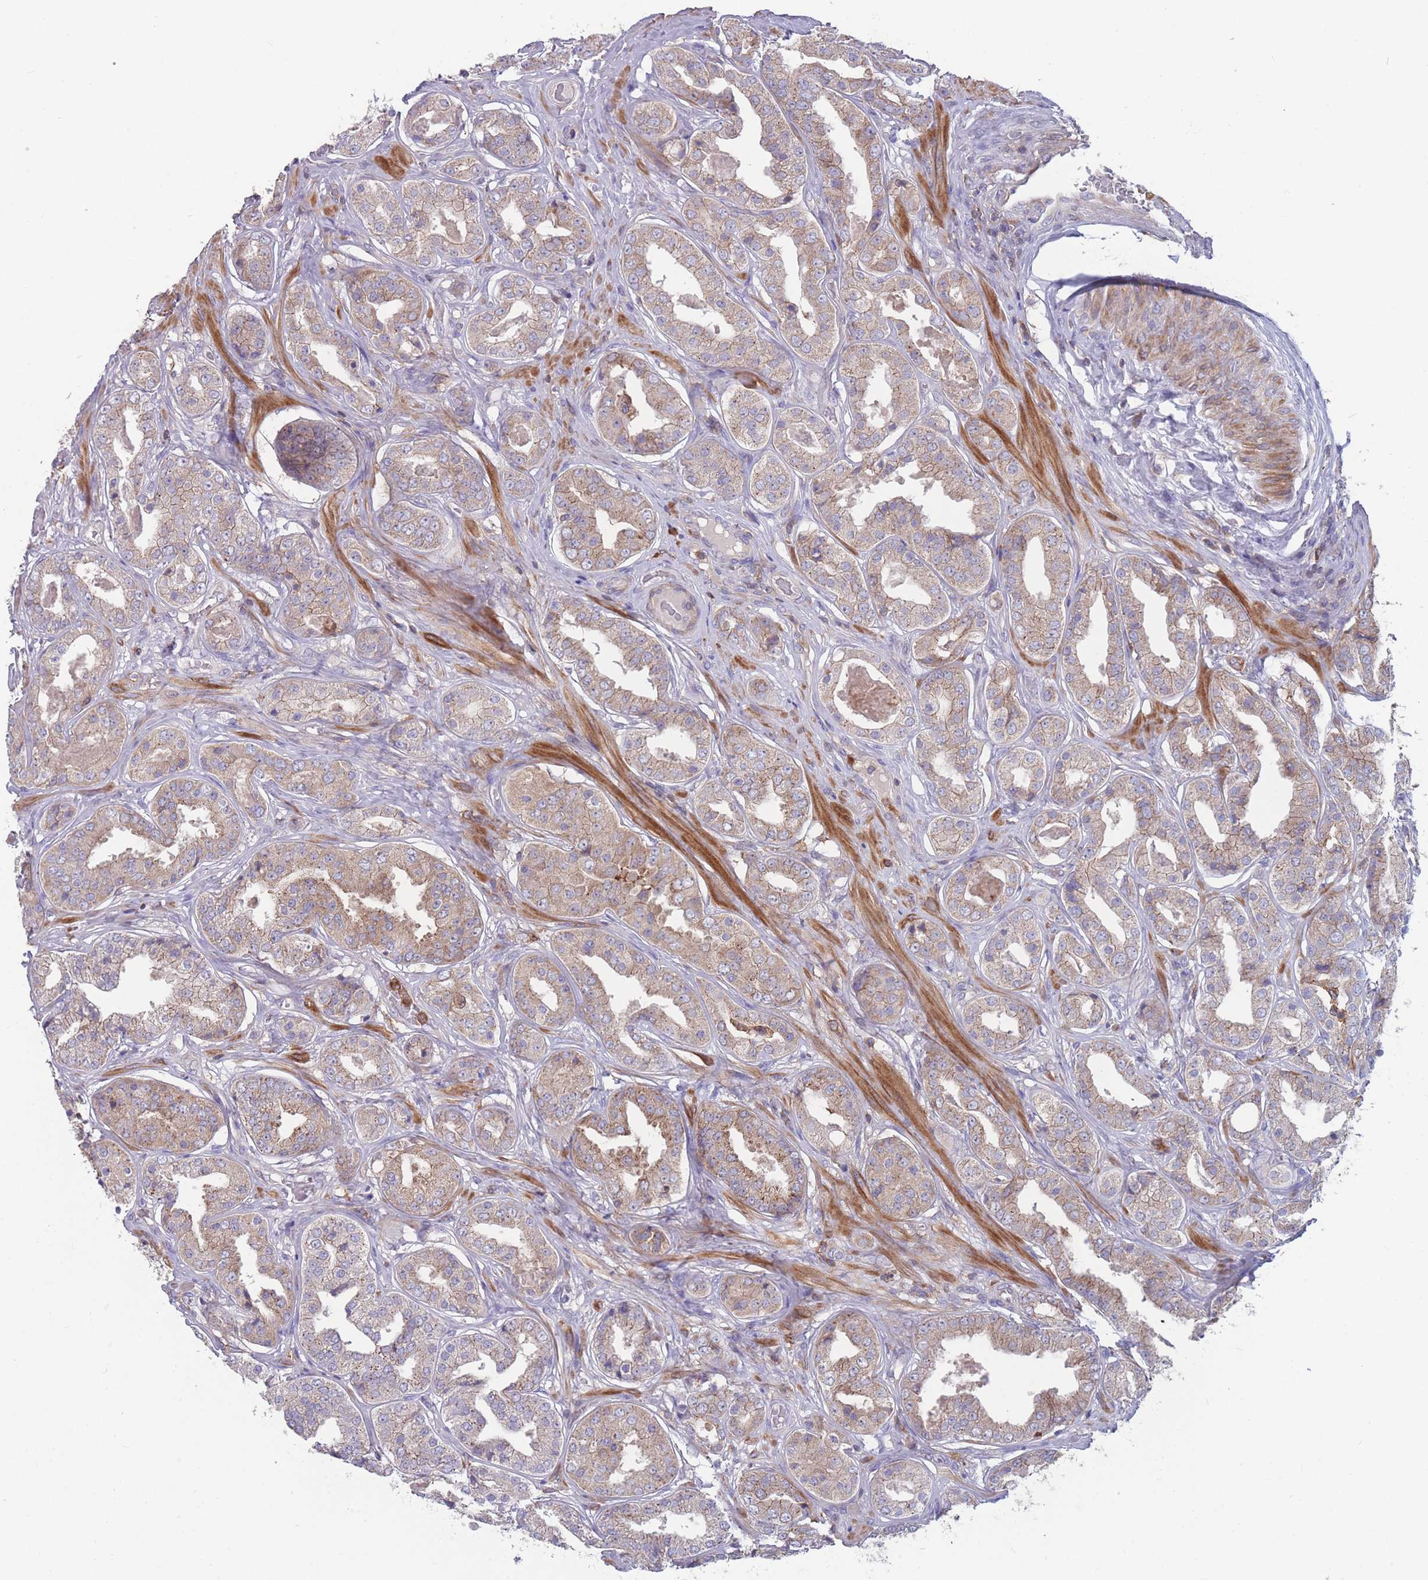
{"staining": {"intensity": "weak", "quantity": ">75%", "location": "cytoplasmic/membranous"}, "tissue": "prostate cancer", "cell_type": "Tumor cells", "image_type": "cancer", "snomed": [{"axis": "morphology", "description": "Adenocarcinoma, High grade"}, {"axis": "topography", "description": "Prostate"}], "caption": "A brown stain shows weak cytoplasmic/membranous staining of a protein in human prostate cancer tumor cells.", "gene": "CD33", "patient": {"sex": "male", "age": 63}}